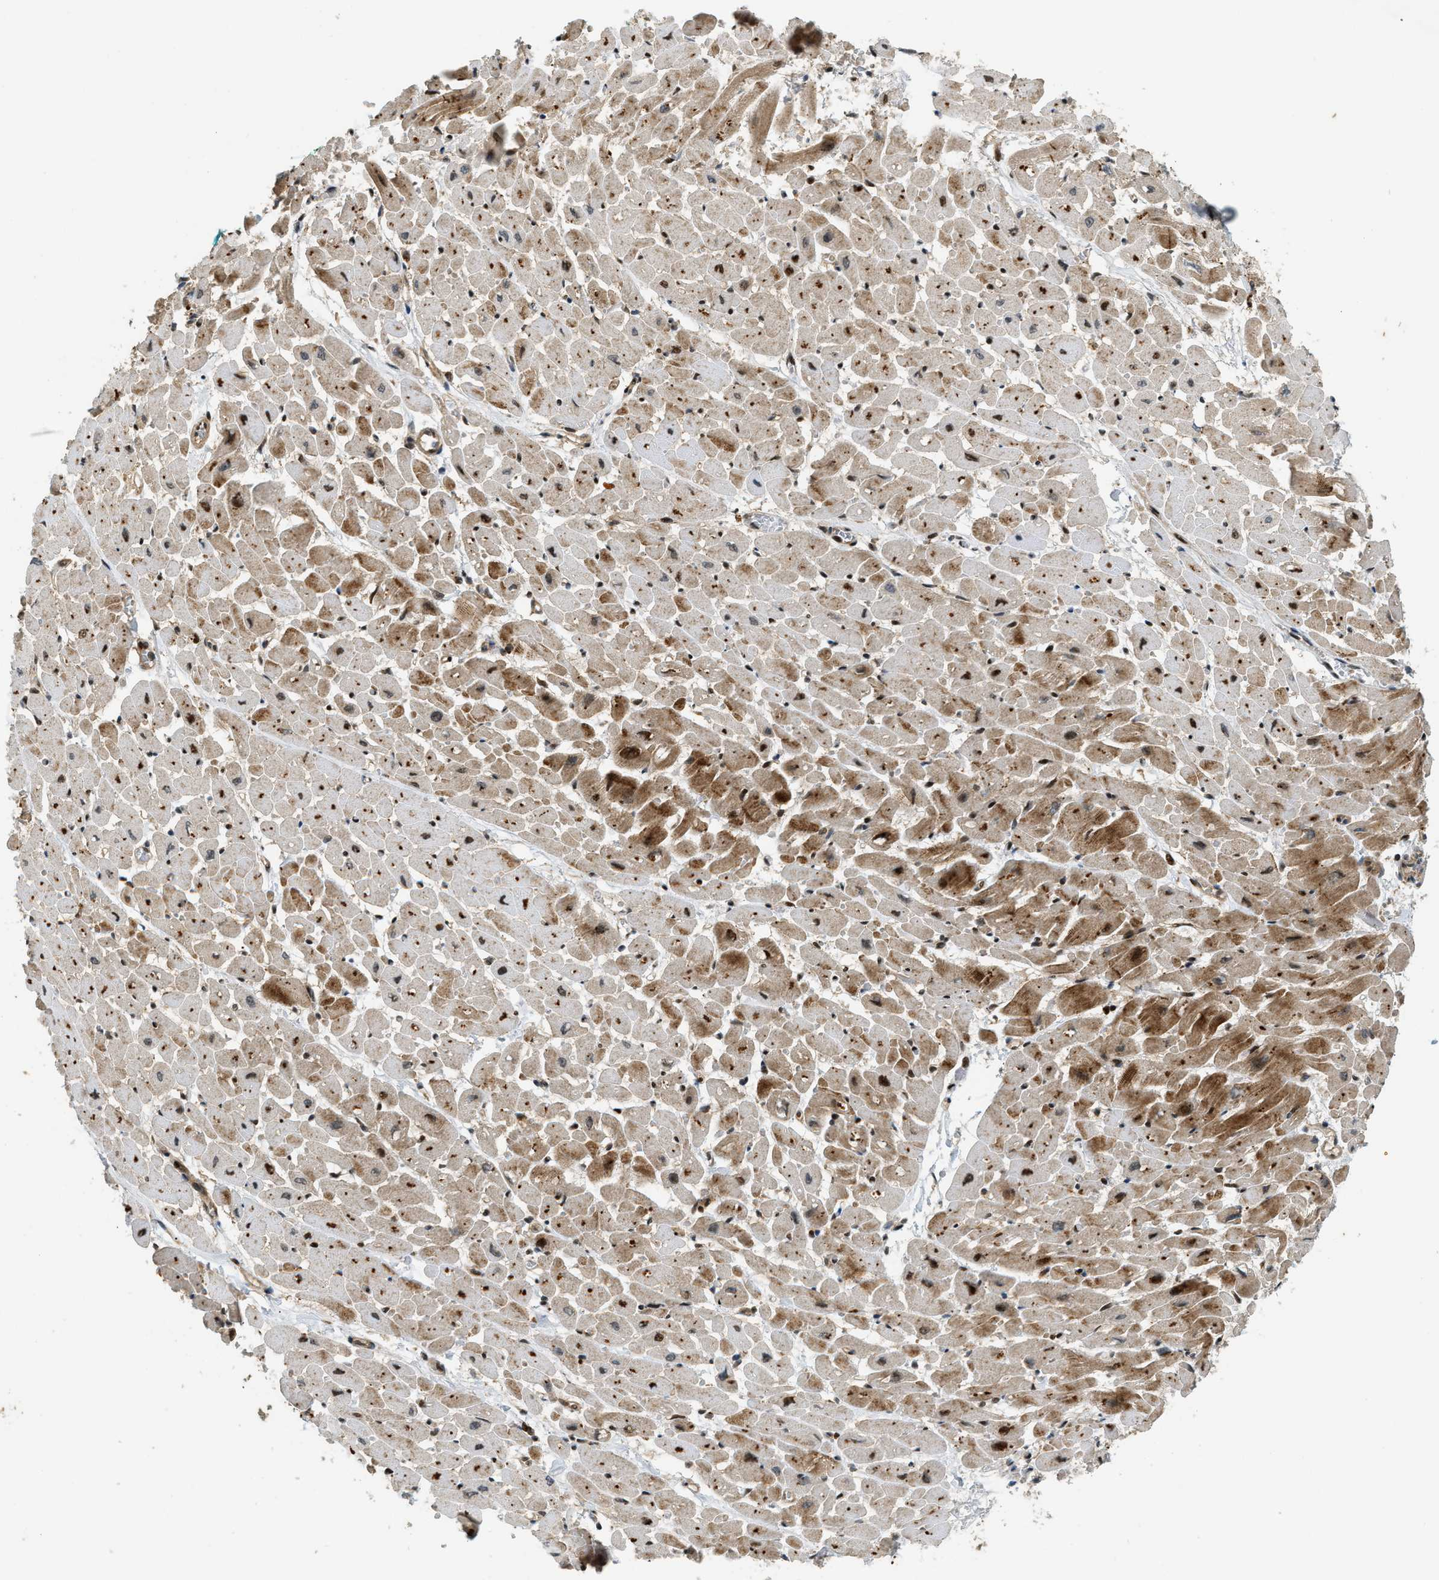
{"staining": {"intensity": "moderate", "quantity": ">75%", "location": "cytoplasmic/membranous"}, "tissue": "heart muscle", "cell_type": "Cardiomyocytes", "image_type": "normal", "snomed": [{"axis": "morphology", "description": "Normal tissue, NOS"}, {"axis": "topography", "description": "Heart"}], "caption": "This photomicrograph shows benign heart muscle stained with immunohistochemistry (IHC) to label a protein in brown. The cytoplasmic/membranous of cardiomyocytes show moderate positivity for the protein. Nuclei are counter-stained blue.", "gene": "TRAPPC14", "patient": {"sex": "male", "age": 45}}